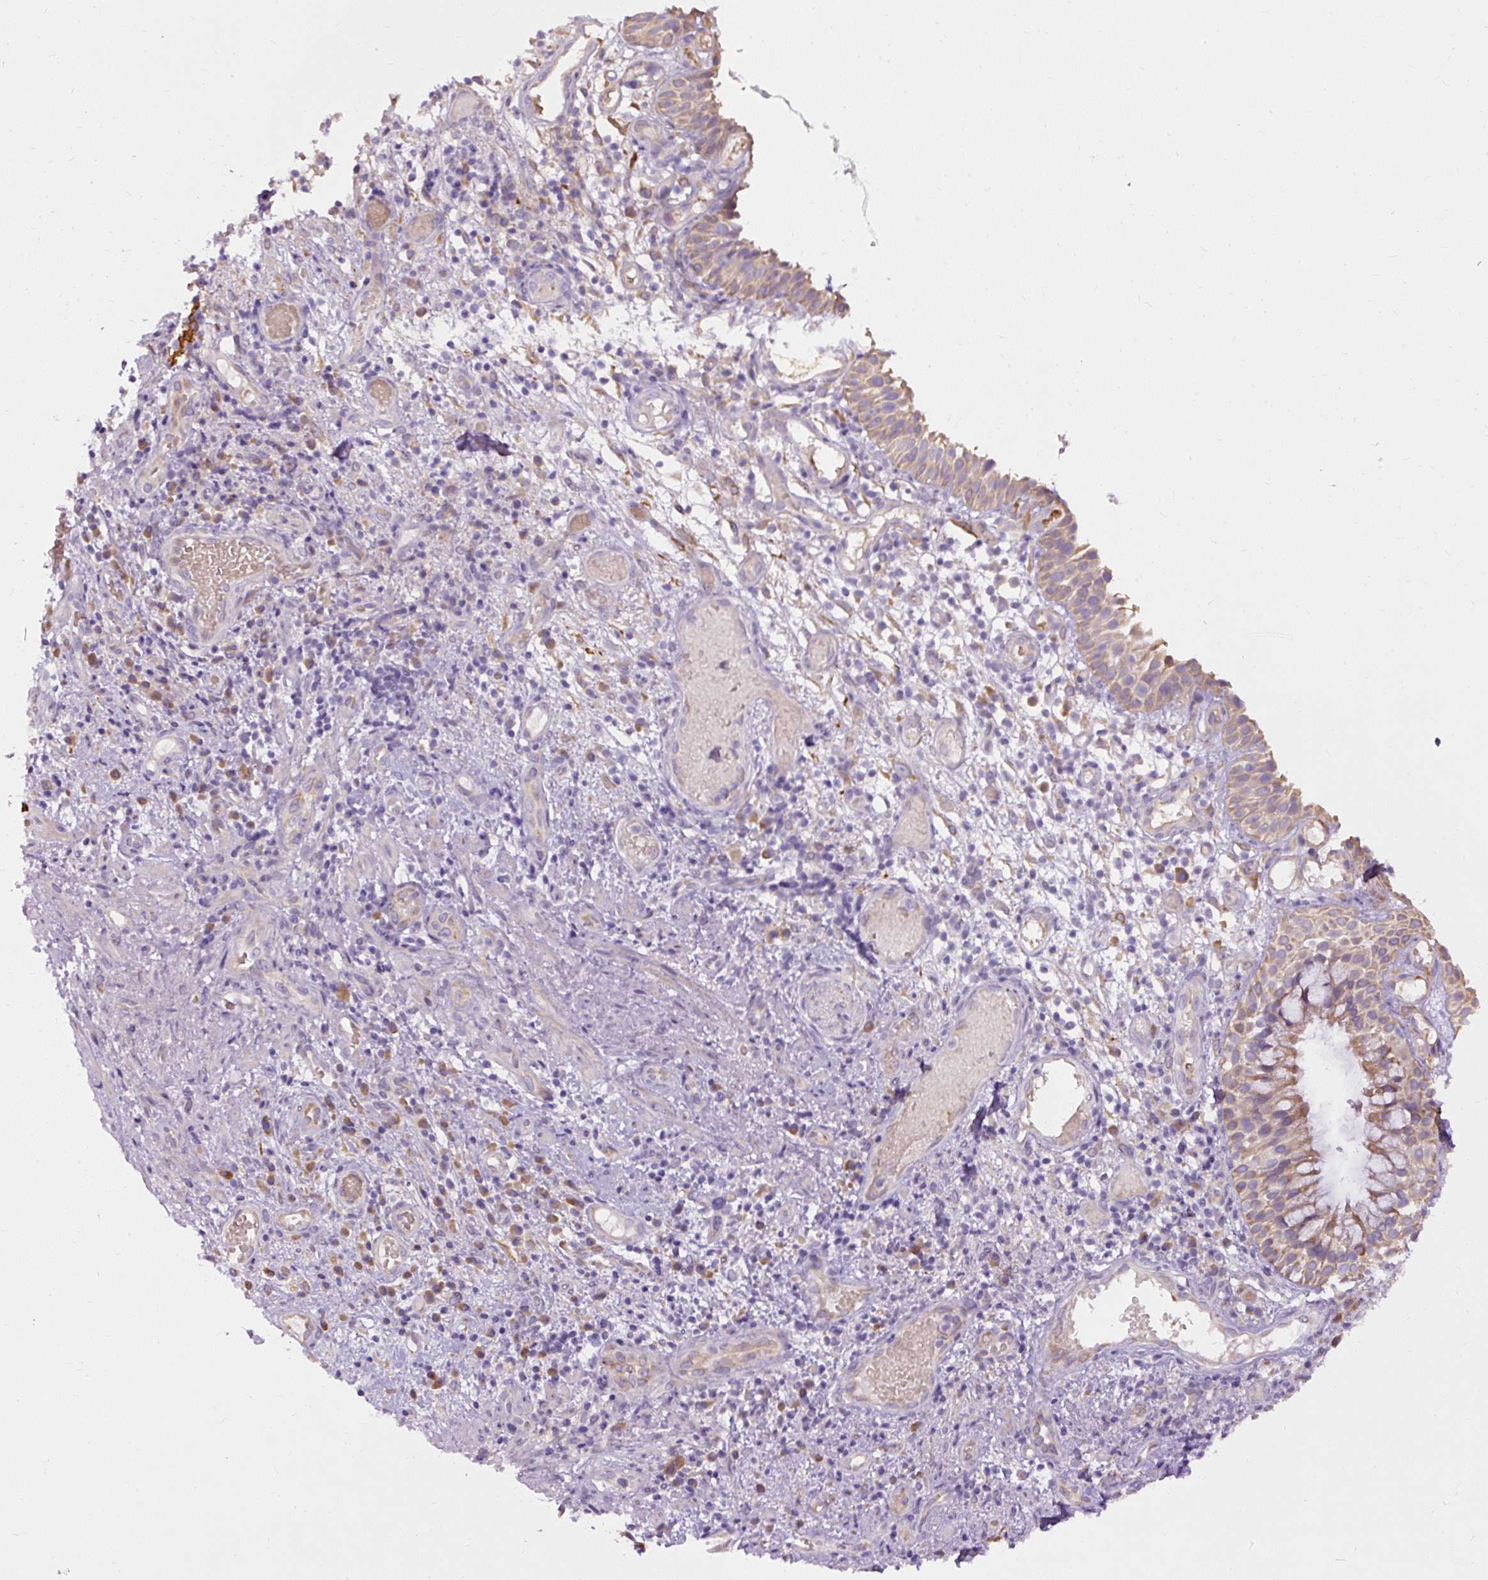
{"staining": {"intensity": "moderate", "quantity": ">75%", "location": "cytoplasmic/membranous"}, "tissue": "nasopharynx", "cell_type": "Respiratory epithelial cells", "image_type": "normal", "snomed": [{"axis": "morphology", "description": "Normal tissue, NOS"}, {"axis": "morphology", "description": "Inflammation, NOS"}, {"axis": "topography", "description": "Nasopharynx"}], "caption": "Immunohistochemical staining of benign human nasopharynx demonstrates moderate cytoplasmic/membranous protein staining in approximately >75% of respiratory epithelial cells. (Stains: DAB in brown, nuclei in blue, Microscopy: brightfield microscopy at high magnification).", "gene": "FAM149A", "patient": {"sex": "male", "age": 54}}